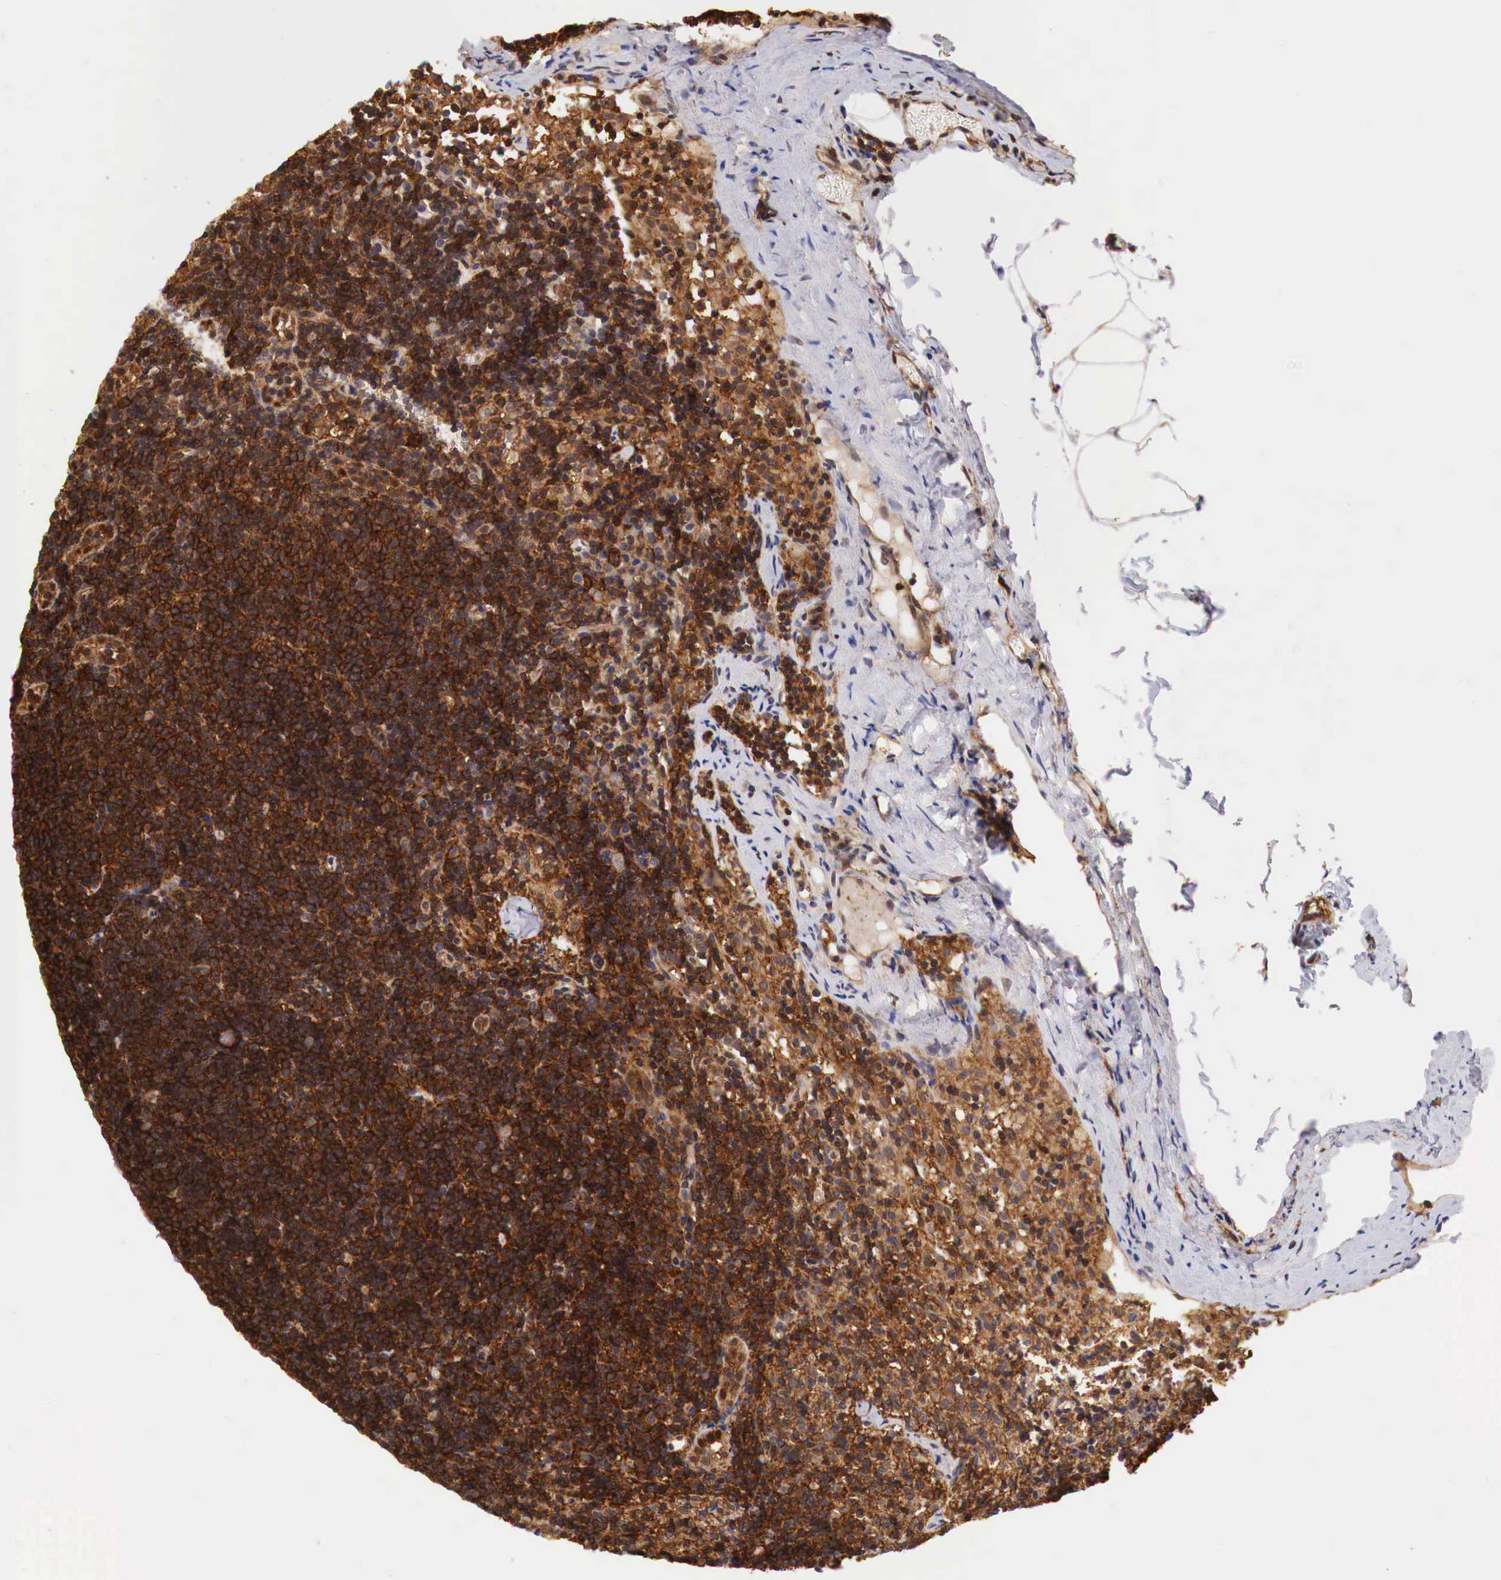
{"staining": {"intensity": "strong", "quantity": ">75%", "location": "cytoplasmic/membranous,nuclear"}, "tissue": "lymph node", "cell_type": "Germinal center cells", "image_type": "normal", "snomed": [{"axis": "morphology", "description": "Normal tissue, NOS"}, {"axis": "topography", "description": "Lymph node"}], "caption": "Strong cytoplasmic/membranous,nuclear positivity for a protein is present in about >75% of germinal center cells of unremarkable lymph node using immunohistochemistry.", "gene": "PABIR2", "patient": {"sex": "female", "age": 35}}